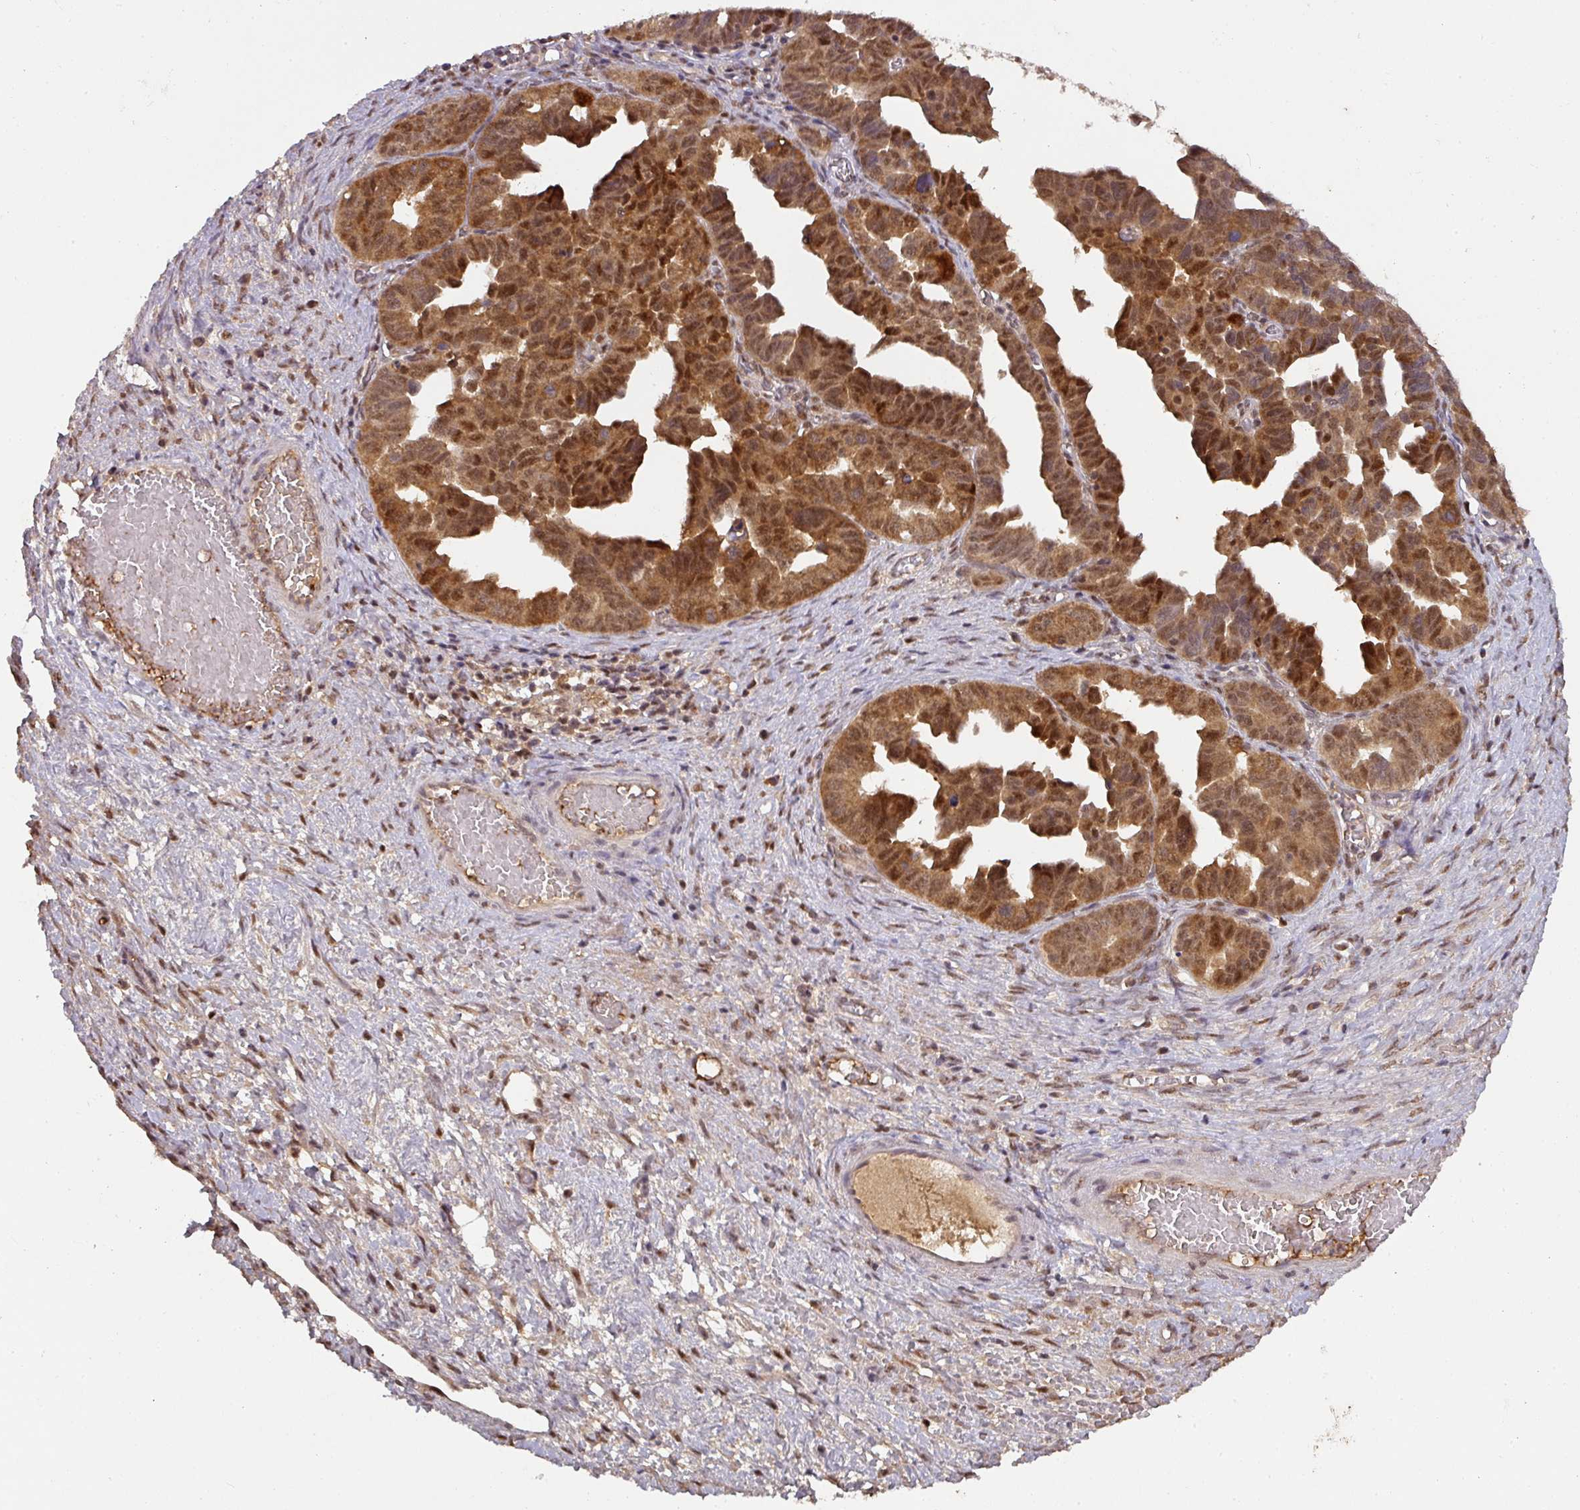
{"staining": {"intensity": "strong", "quantity": ">75%", "location": "cytoplasmic/membranous,nuclear"}, "tissue": "ovarian cancer", "cell_type": "Tumor cells", "image_type": "cancer", "snomed": [{"axis": "morphology", "description": "Cystadenocarcinoma, serous, NOS"}, {"axis": "topography", "description": "Ovary"}], "caption": "Serous cystadenocarcinoma (ovarian) stained with immunohistochemistry (IHC) reveals strong cytoplasmic/membranous and nuclear positivity in about >75% of tumor cells. The staining is performed using DAB brown chromogen to label protein expression. The nuclei are counter-stained blue using hematoxylin.", "gene": "RANBP9", "patient": {"sex": "female", "age": 64}}